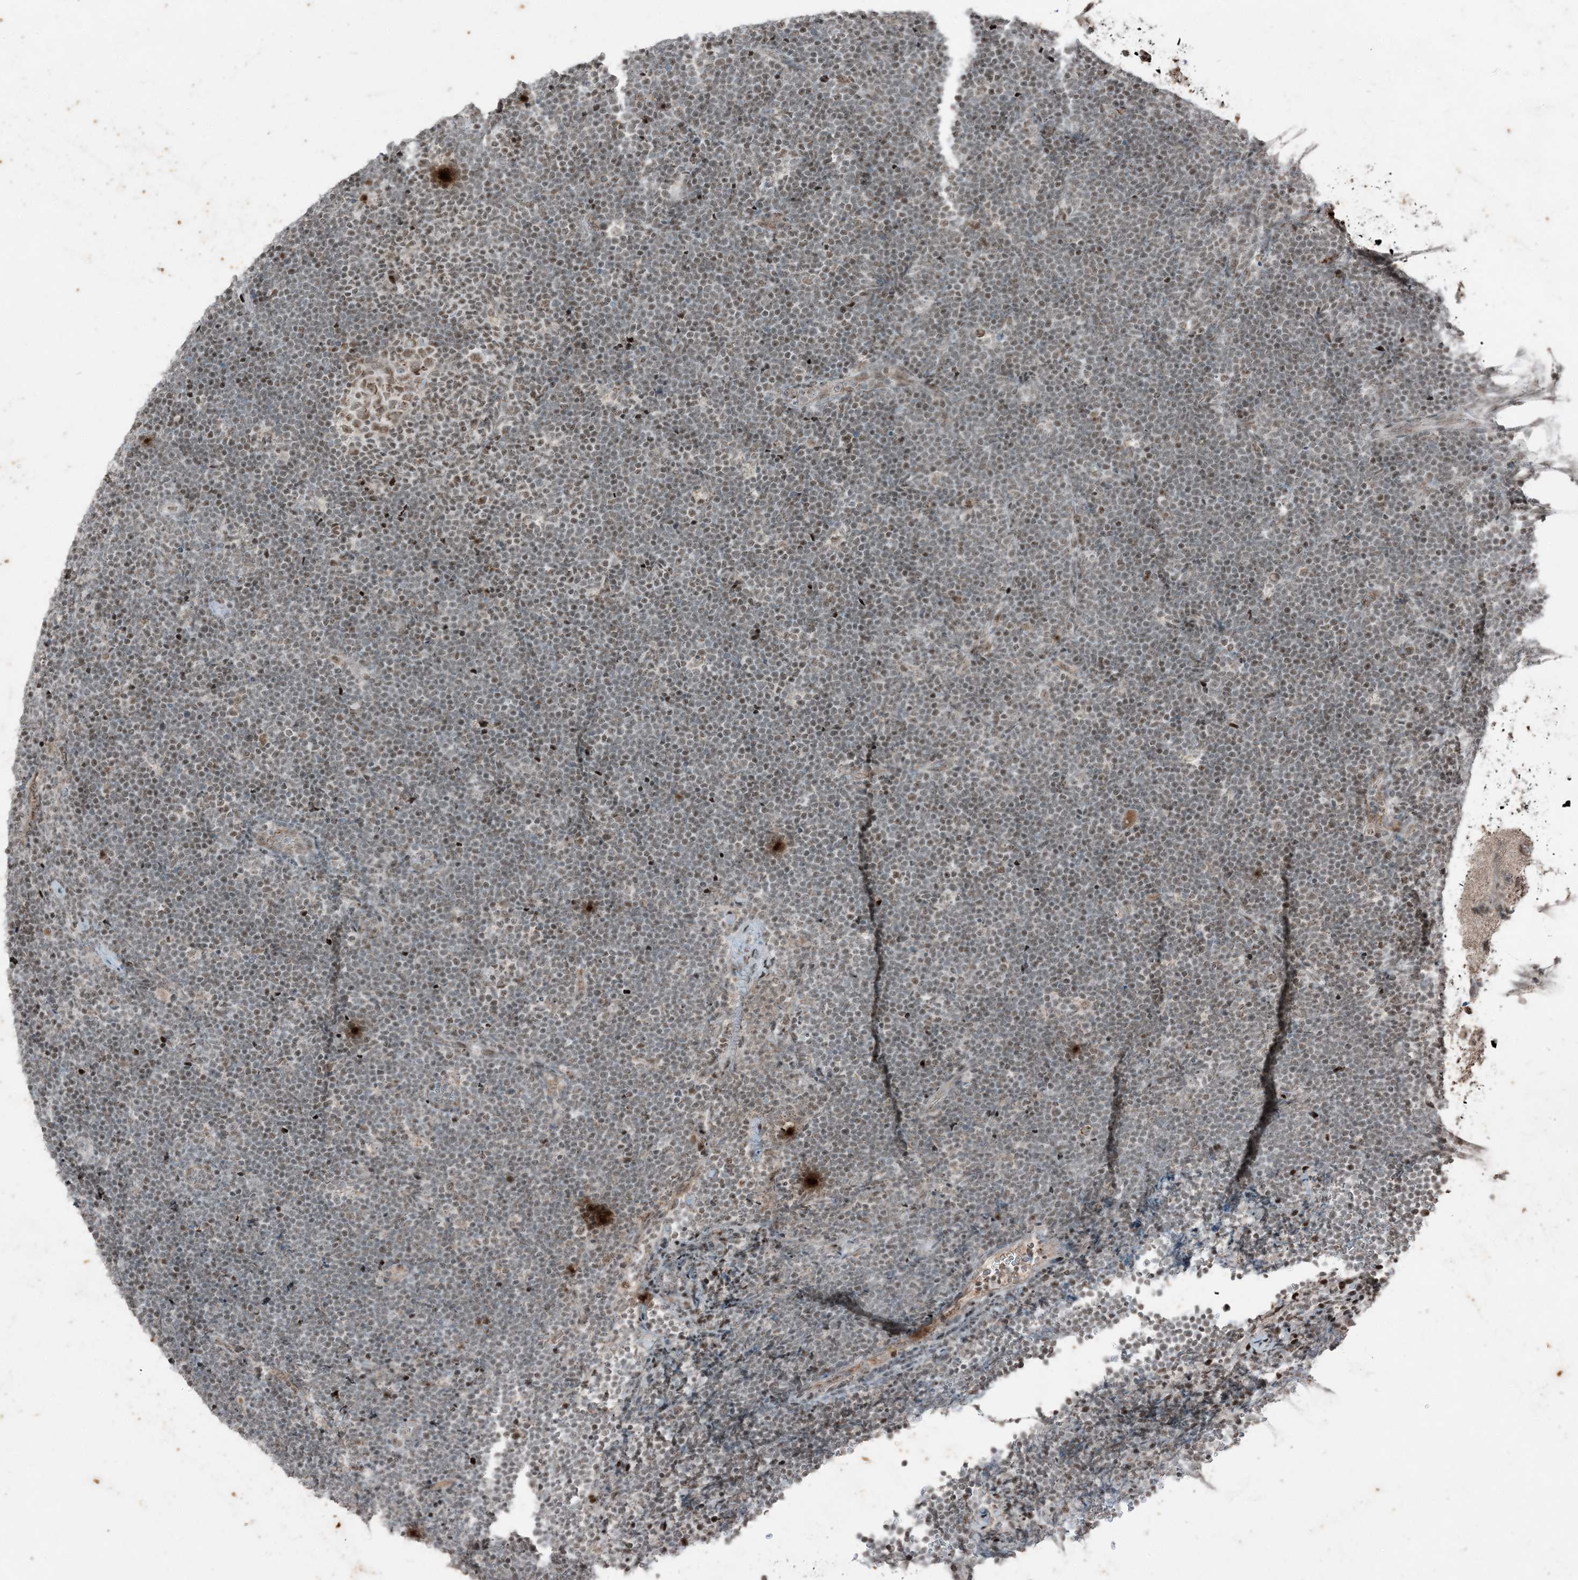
{"staining": {"intensity": "weak", "quantity": "25%-75%", "location": "nuclear"}, "tissue": "lymphoma", "cell_type": "Tumor cells", "image_type": "cancer", "snomed": [{"axis": "morphology", "description": "Malignant lymphoma, non-Hodgkin's type, High grade"}, {"axis": "topography", "description": "Lymph node"}], "caption": "This is a photomicrograph of immunohistochemistry (IHC) staining of lymphoma, which shows weak staining in the nuclear of tumor cells.", "gene": "TADA2B", "patient": {"sex": "male", "age": 13}}